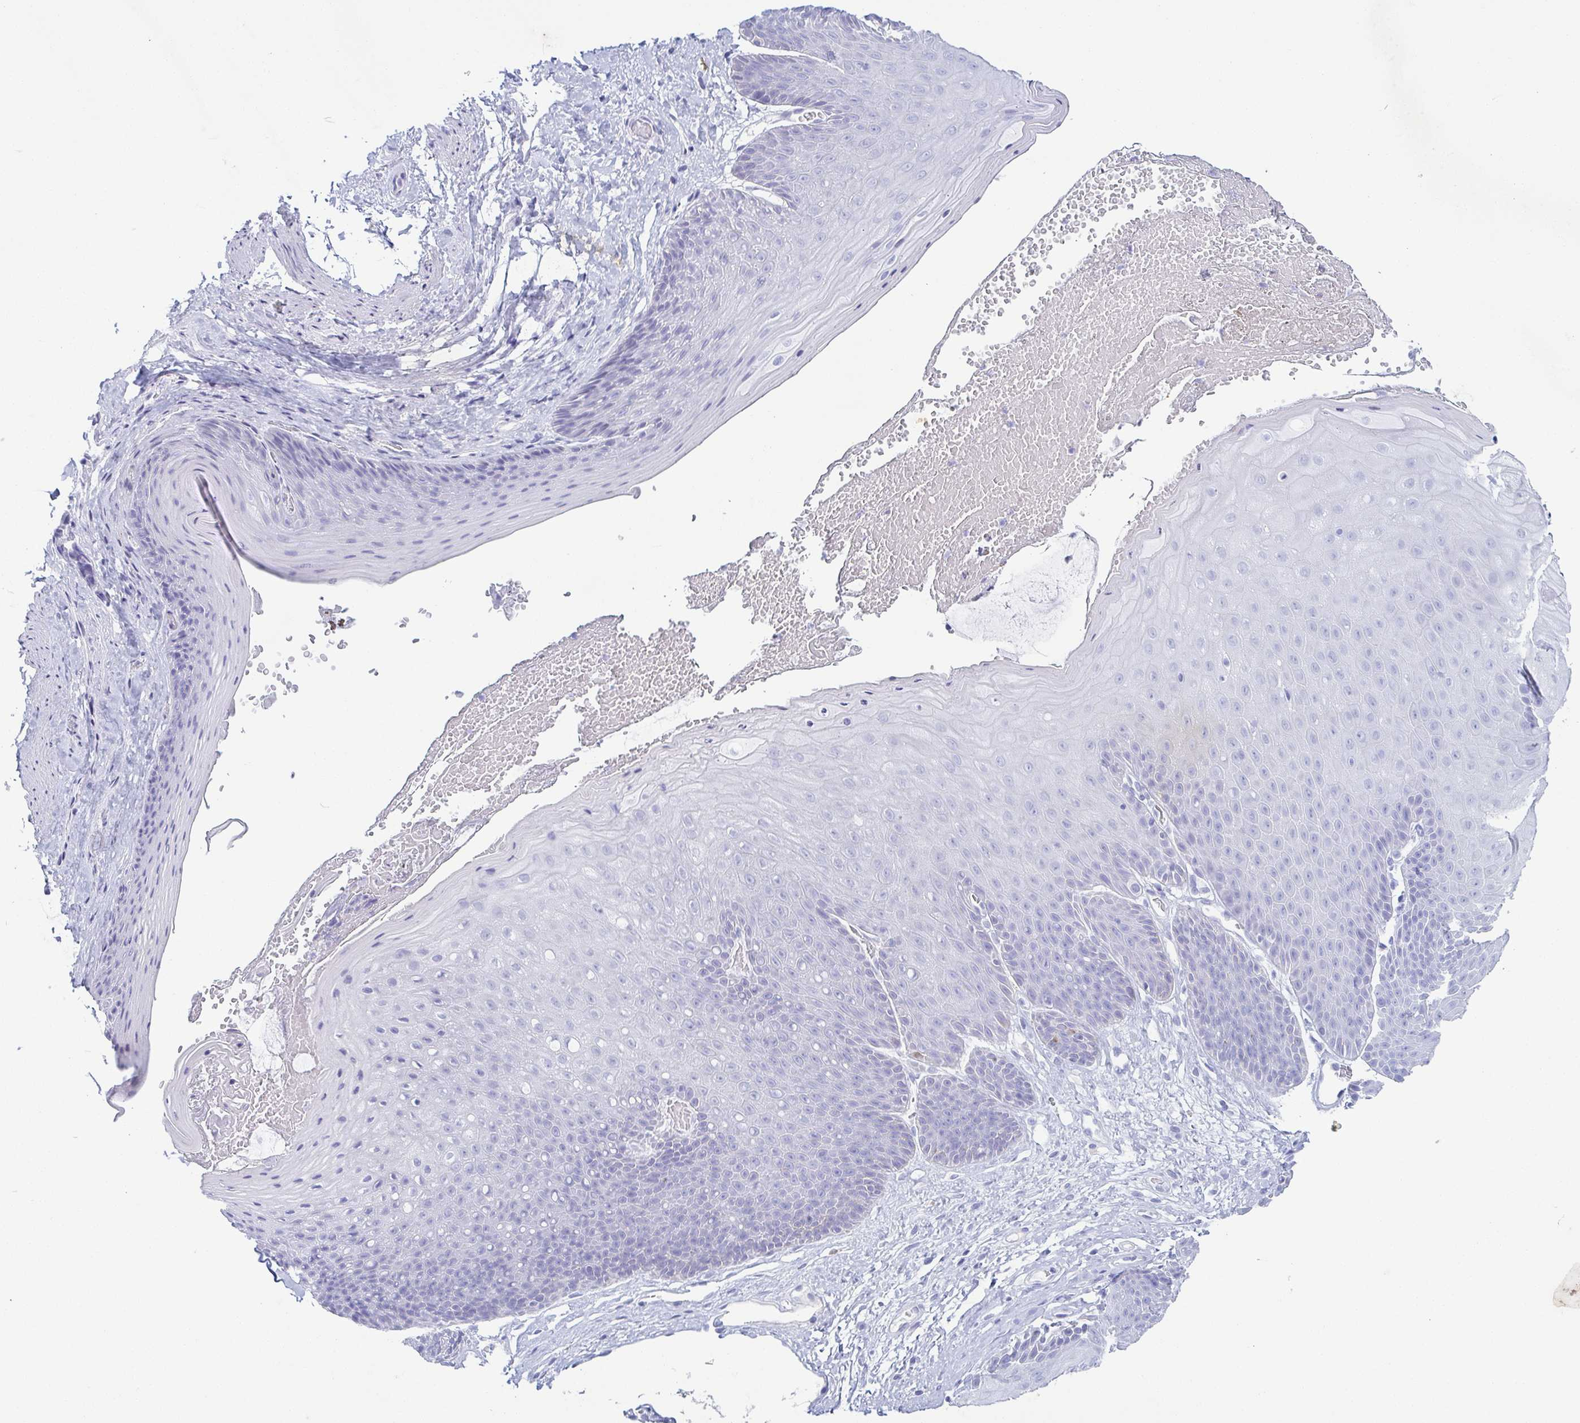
{"staining": {"intensity": "negative", "quantity": "none", "location": "none"}, "tissue": "skin", "cell_type": "Epidermal cells", "image_type": "normal", "snomed": [{"axis": "morphology", "description": "Normal tissue, NOS"}, {"axis": "topography", "description": "Anal"}], "caption": "The image shows no staining of epidermal cells in normal skin. Nuclei are stained in blue.", "gene": "ZG16B", "patient": {"sex": "male", "age": 53}}